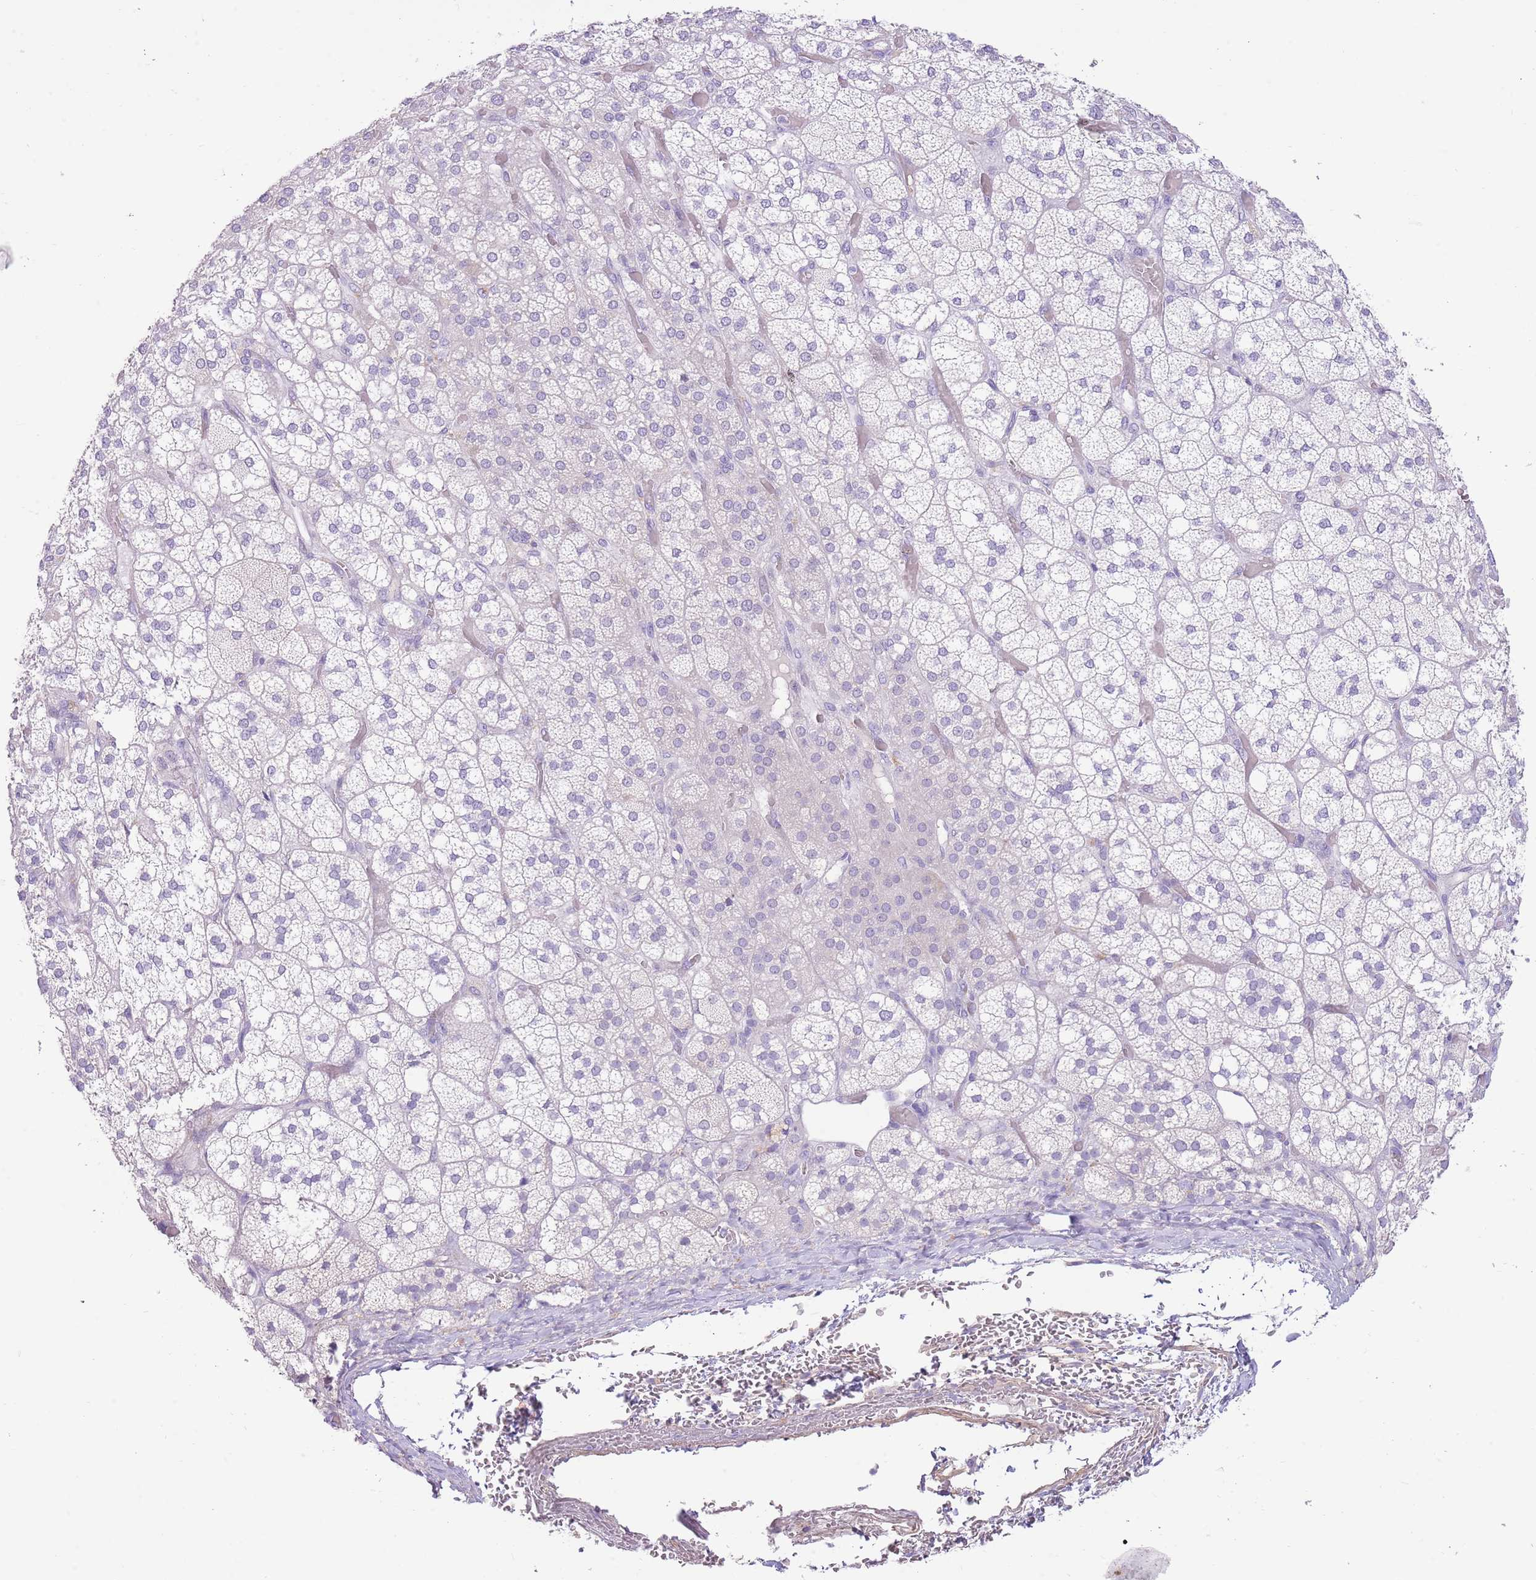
{"staining": {"intensity": "negative", "quantity": "none", "location": "none"}, "tissue": "adrenal gland", "cell_type": "Glandular cells", "image_type": "normal", "snomed": [{"axis": "morphology", "description": "Normal tissue, NOS"}, {"axis": "topography", "description": "Adrenal gland"}], "caption": "Adrenal gland was stained to show a protein in brown. There is no significant positivity in glandular cells. (DAB (3,3'-diaminobenzidine) immunohistochemistry with hematoxylin counter stain).", "gene": "TOX2", "patient": {"sex": "male", "age": 61}}